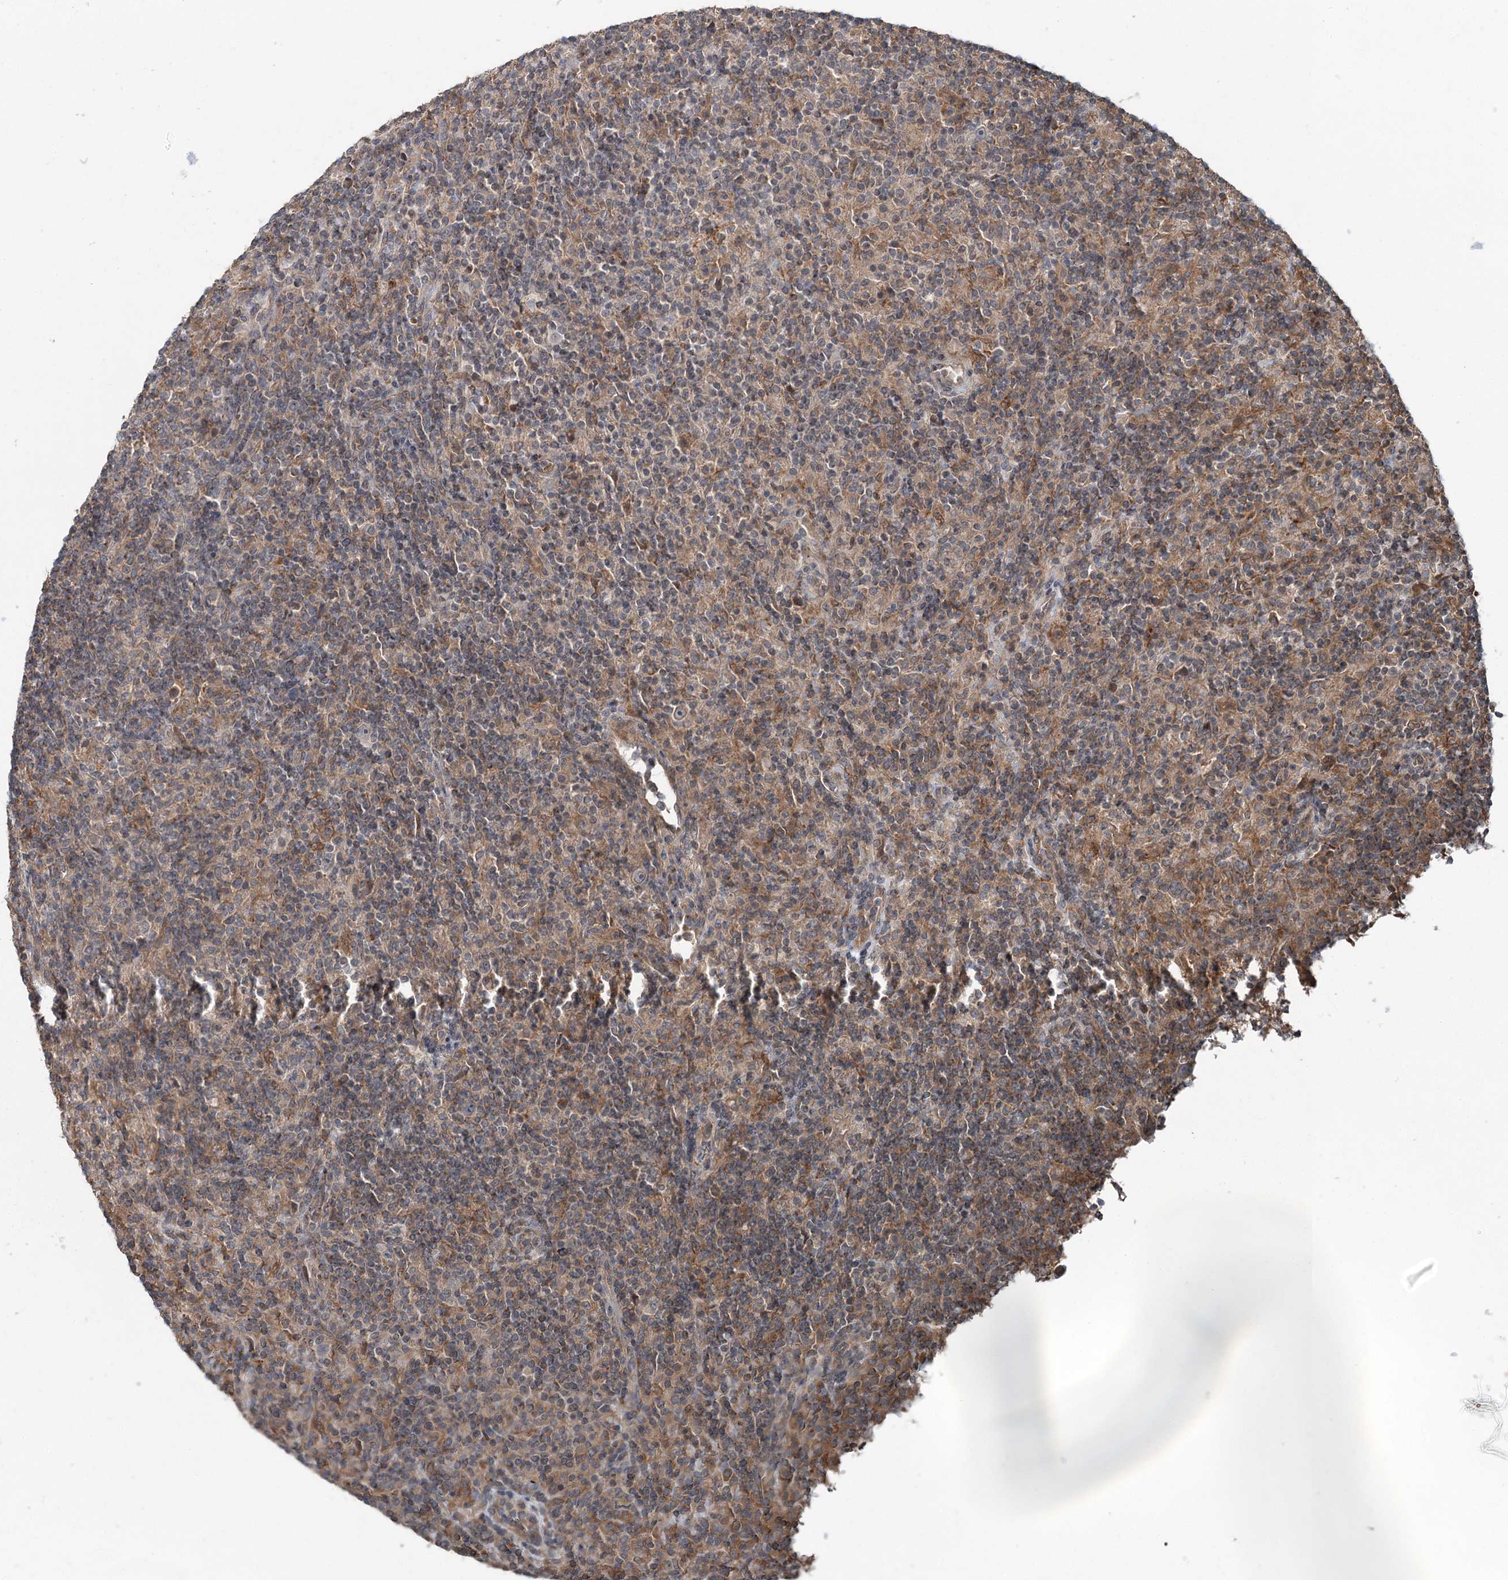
{"staining": {"intensity": "weak", "quantity": "<25%", "location": "cytoplasmic/membranous"}, "tissue": "lymphoma", "cell_type": "Tumor cells", "image_type": "cancer", "snomed": [{"axis": "morphology", "description": "Hodgkin's disease, NOS"}, {"axis": "topography", "description": "Lymph node"}], "caption": "The immunohistochemistry micrograph has no significant expression in tumor cells of lymphoma tissue.", "gene": "SKIC3", "patient": {"sex": "male", "age": 70}}